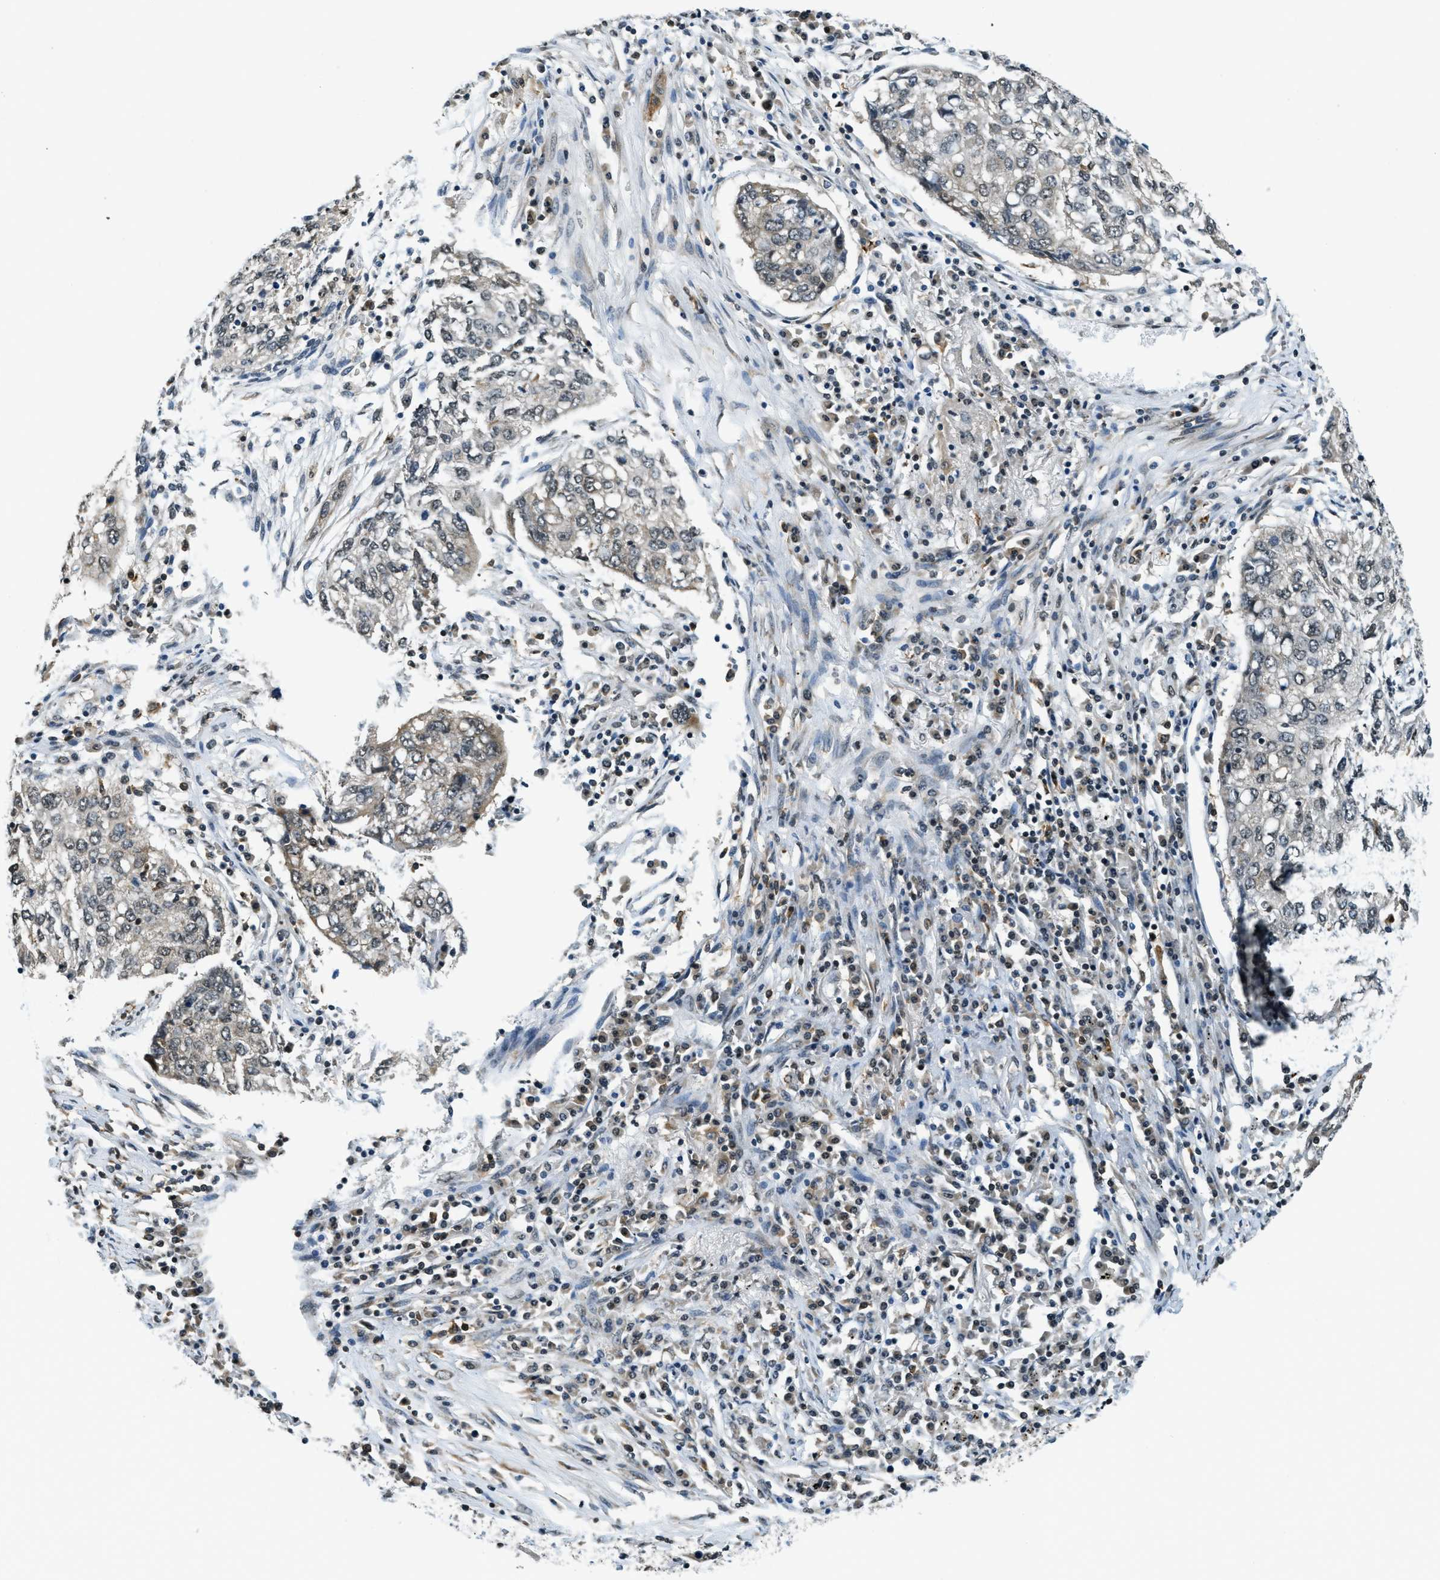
{"staining": {"intensity": "weak", "quantity": "<25%", "location": "cytoplasmic/membranous,nuclear"}, "tissue": "lung cancer", "cell_type": "Tumor cells", "image_type": "cancer", "snomed": [{"axis": "morphology", "description": "Squamous cell carcinoma, NOS"}, {"axis": "topography", "description": "Lung"}], "caption": "High magnification brightfield microscopy of lung cancer stained with DAB (3,3'-diaminobenzidine) (brown) and counterstained with hematoxylin (blue): tumor cells show no significant positivity. The staining is performed using DAB brown chromogen with nuclei counter-stained in using hematoxylin.", "gene": "RAB11FIP1", "patient": {"sex": "female", "age": 63}}